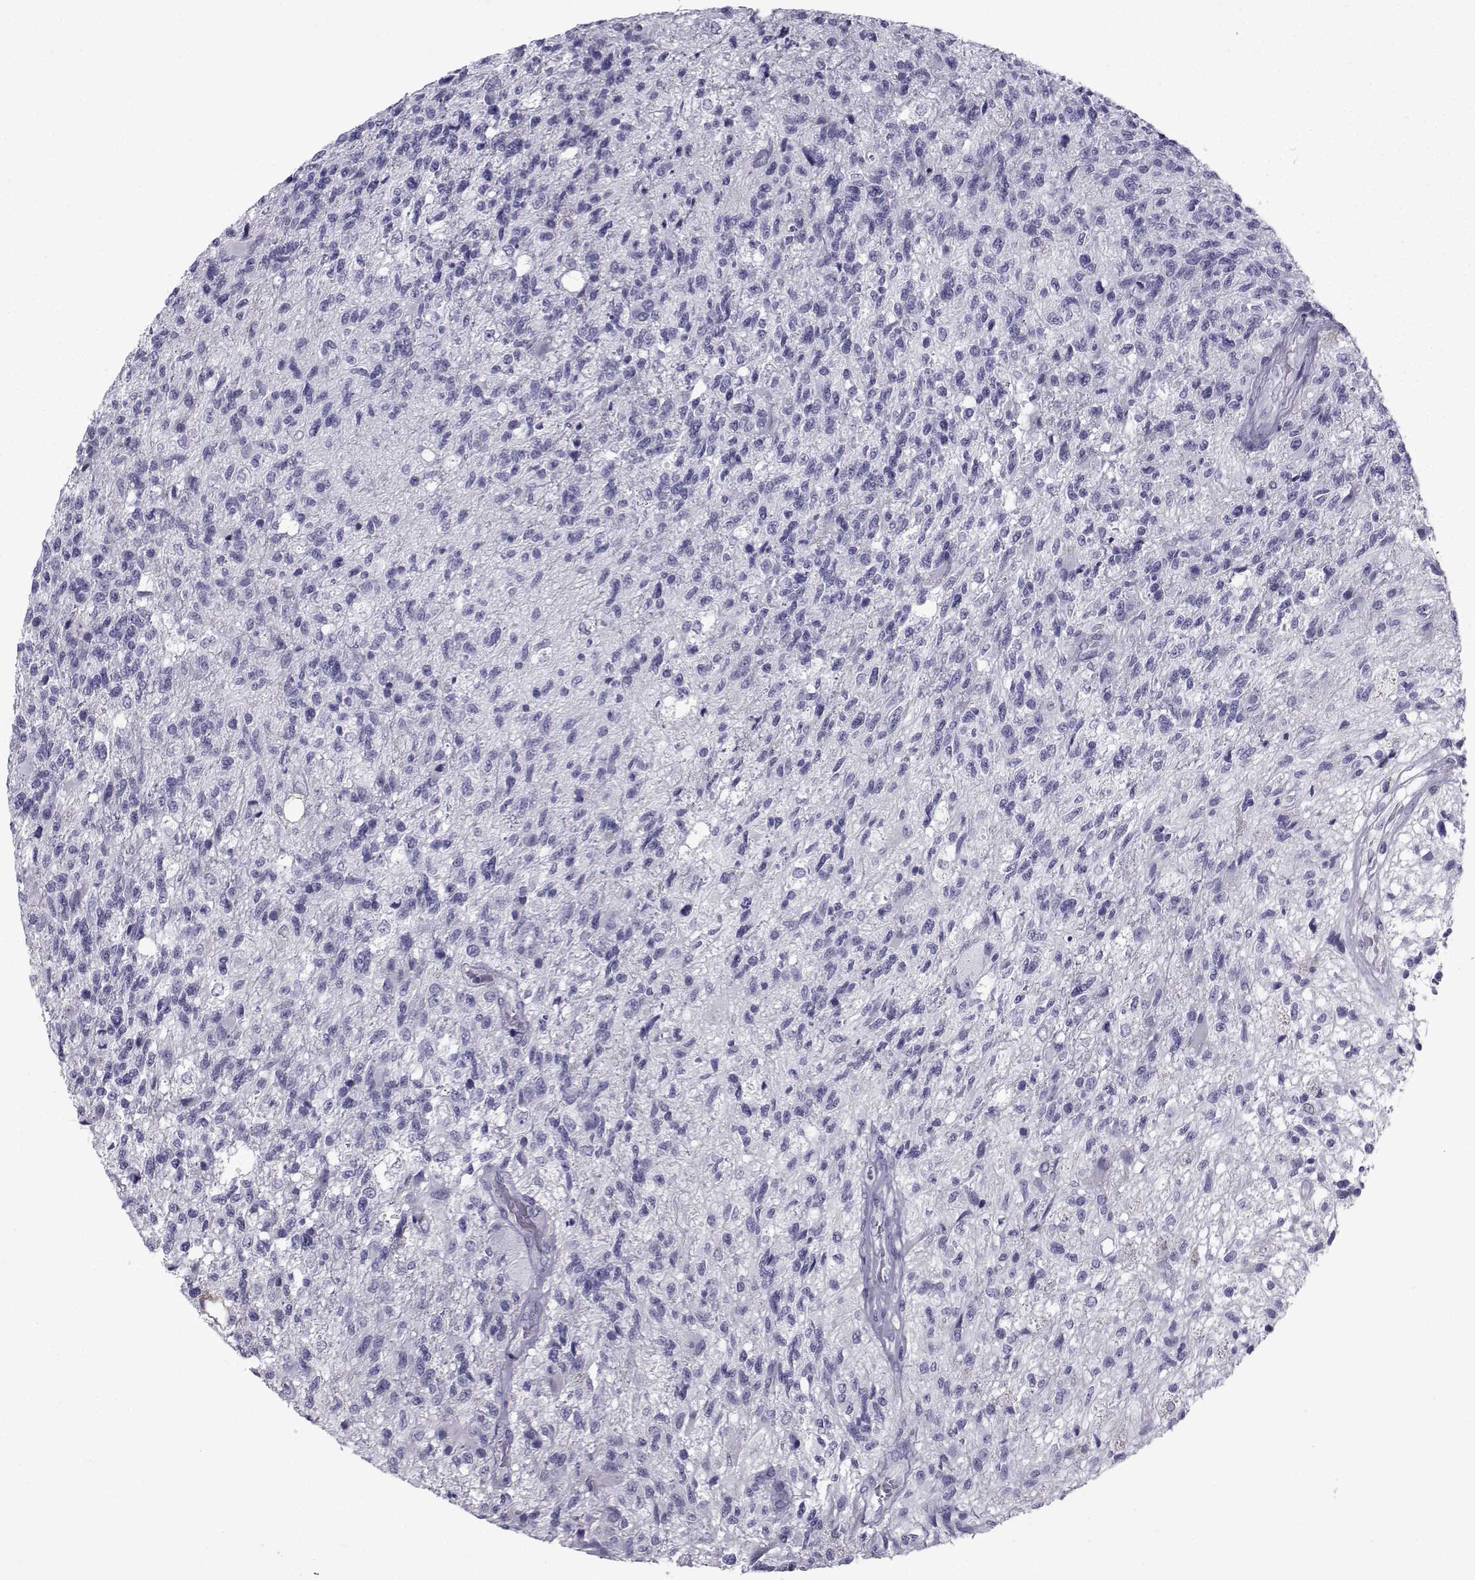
{"staining": {"intensity": "negative", "quantity": "none", "location": "none"}, "tissue": "glioma", "cell_type": "Tumor cells", "image_type": "cancer", "snomed": [{"axis": "morphology", "description": "Glioma, malignant, High grade"}, {"axis": "topography", "description": "Brain"}], "caption": "Immunohistochemistry micrograph of neoplastic tissue: glioma stained with DAB displays no significant protein positivity in tumor cells.", "gene": "SPANXD", "patient": {"sex": "male", "age": 56}}